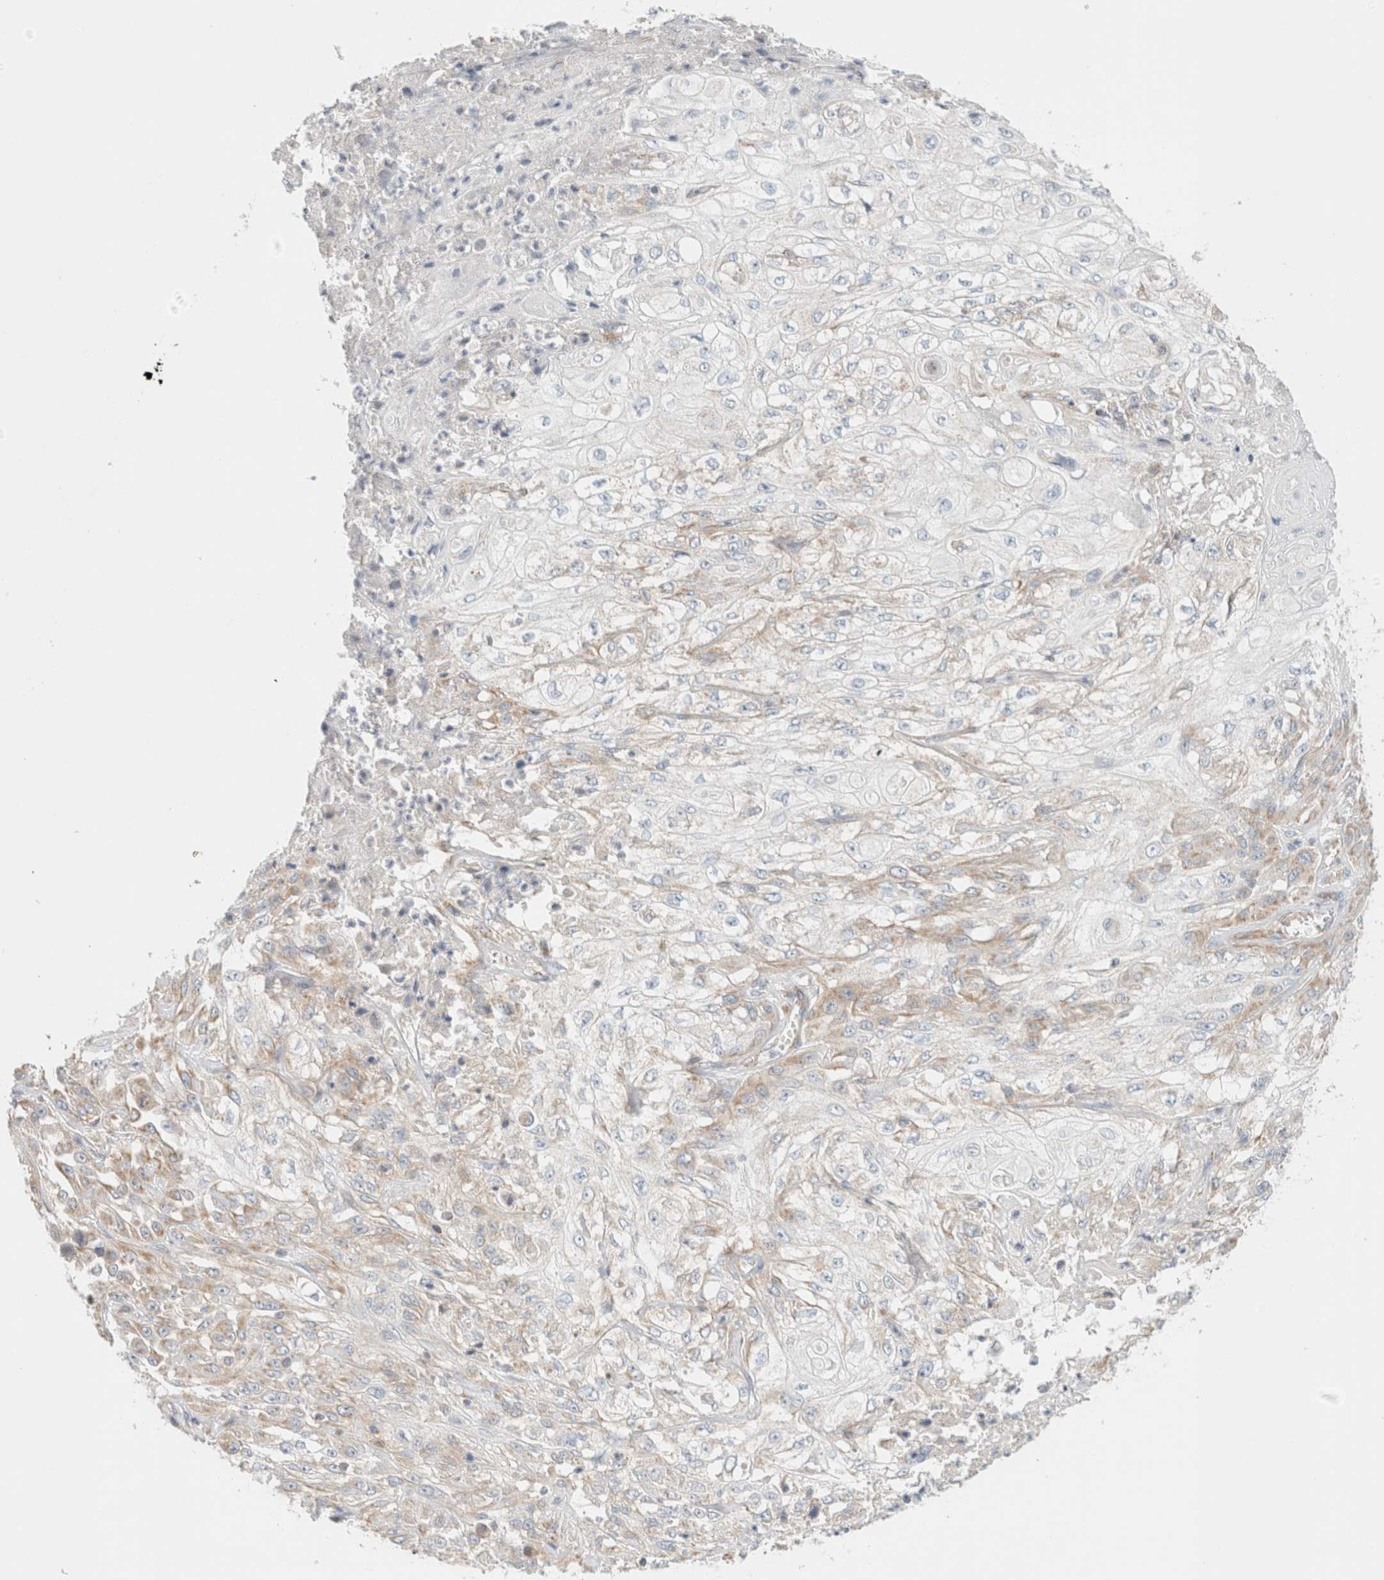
{"staining": {"intensity": "weak", "quantity": "25%-75%", "location": "cytoplasmic/membranous"}, "tissue": "skin cancer", "cell_type": "Tumor cells", "image_type": "cancer", "snomed": [{"axis": "morphology", "description": "Squamous cell carcinoma, NOS"}, {"axis": "morphology", "description": "Squamous cell carcinoma, metastatic, NOS"}, {"axis": "topography", "description": "Skin"}, {"axis": "topography", "description": "Lymph node"}], "caption": "This histopathology image demonstrates skin squamous cell carcinoma stained with immunohistochemistry to label a protein in brown. The cytoplasmic/membranous of tumor cells show weak positivity for the protein. Nuclei are counter-stained blue.", "gene": "MRM3", "patient": {"sex": "male", "age": 75}}